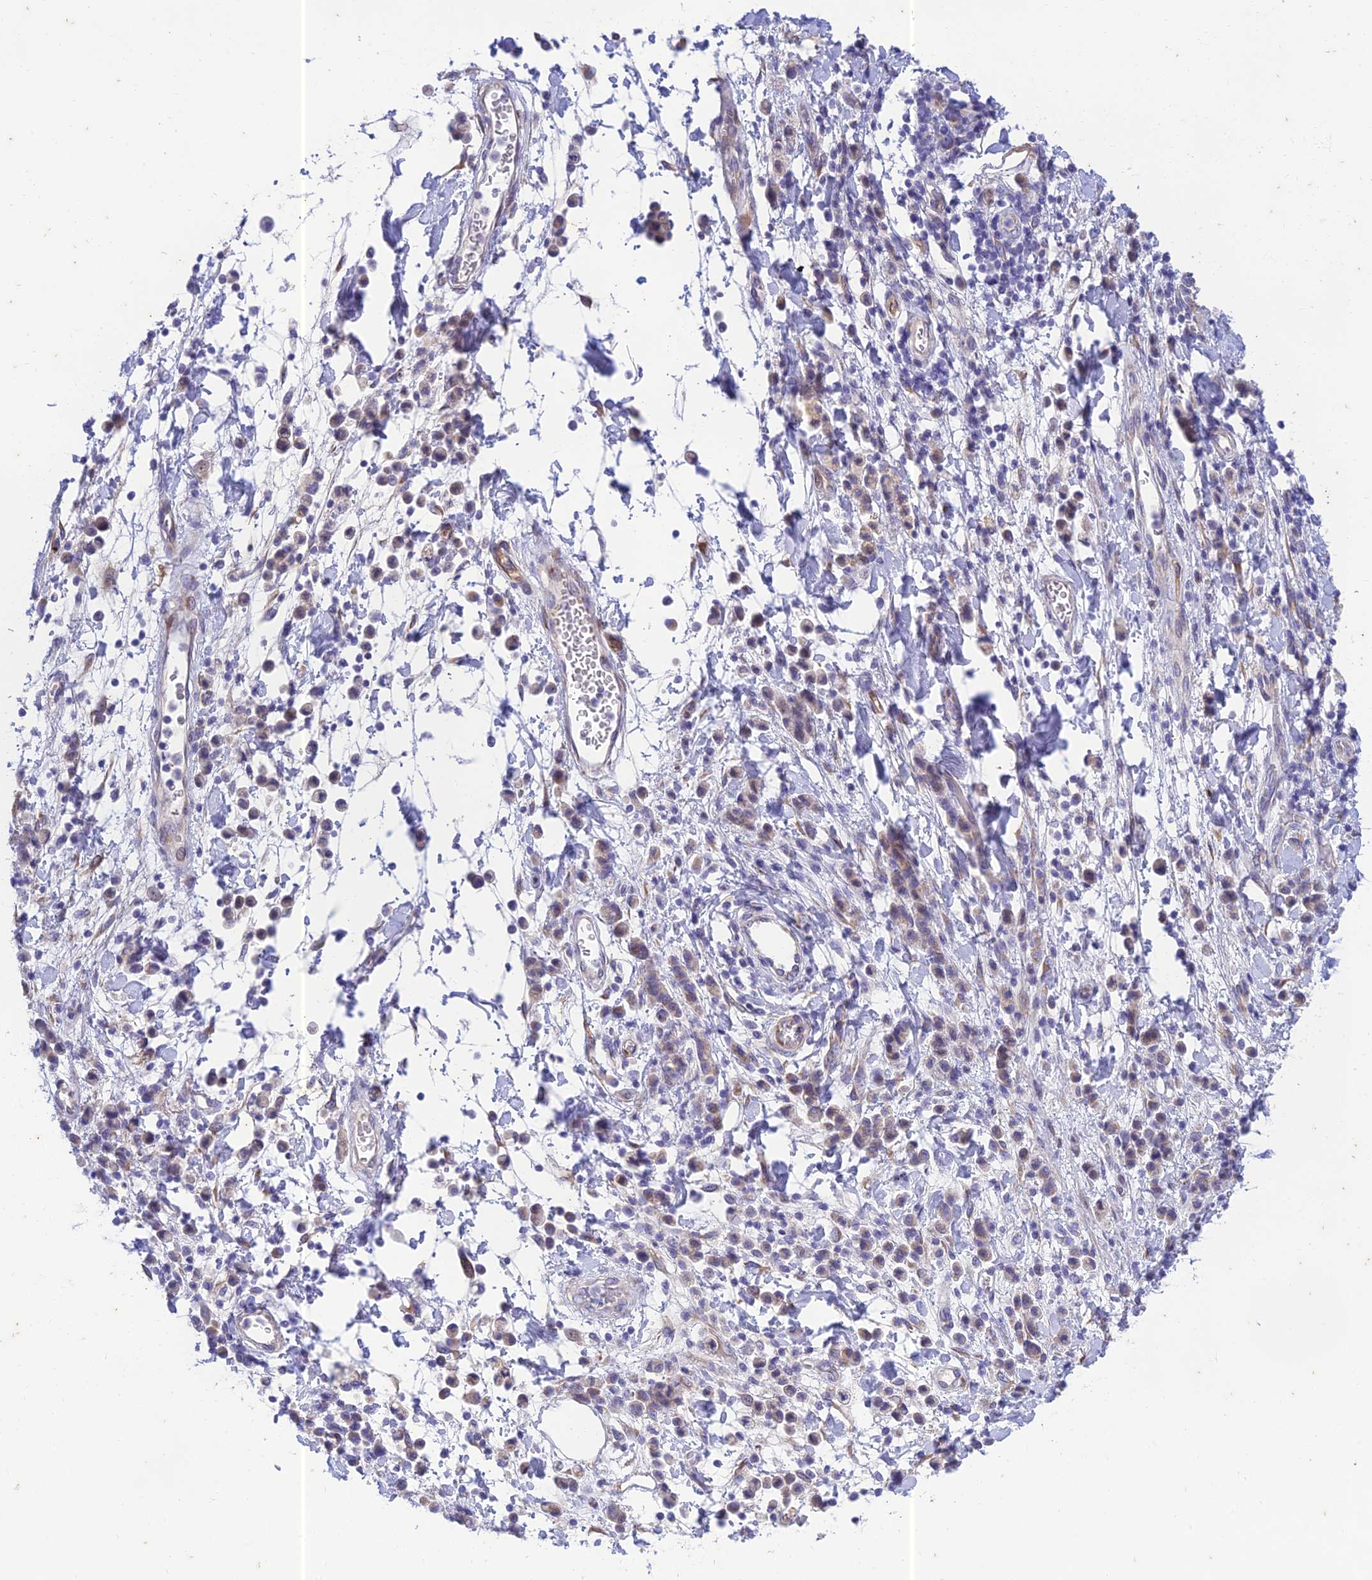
{"staining": {"intensity": "weak", "quantity": "<25%", "location": "cytoplasmic/membranous"}, "tissue": "stomach cancer", "cell_type": "Tumor cells", "image_type": "cancer", "snomed": [{"axis": "morphology", "description": "Adenocarcinoma, NOS"}, {"axis": "topography", "description": "Stomach"}], "caption": "Immunohistochemistry (IHC) of stomach adenocarcinoma reveals no expression in tumor cells. (DAB (3,3'-diaminobenzidine) immunohistochemistry with hematoxylin counter stain).", "gene": "PTCD2", "patient": {"sex": "male", "age": 77}}